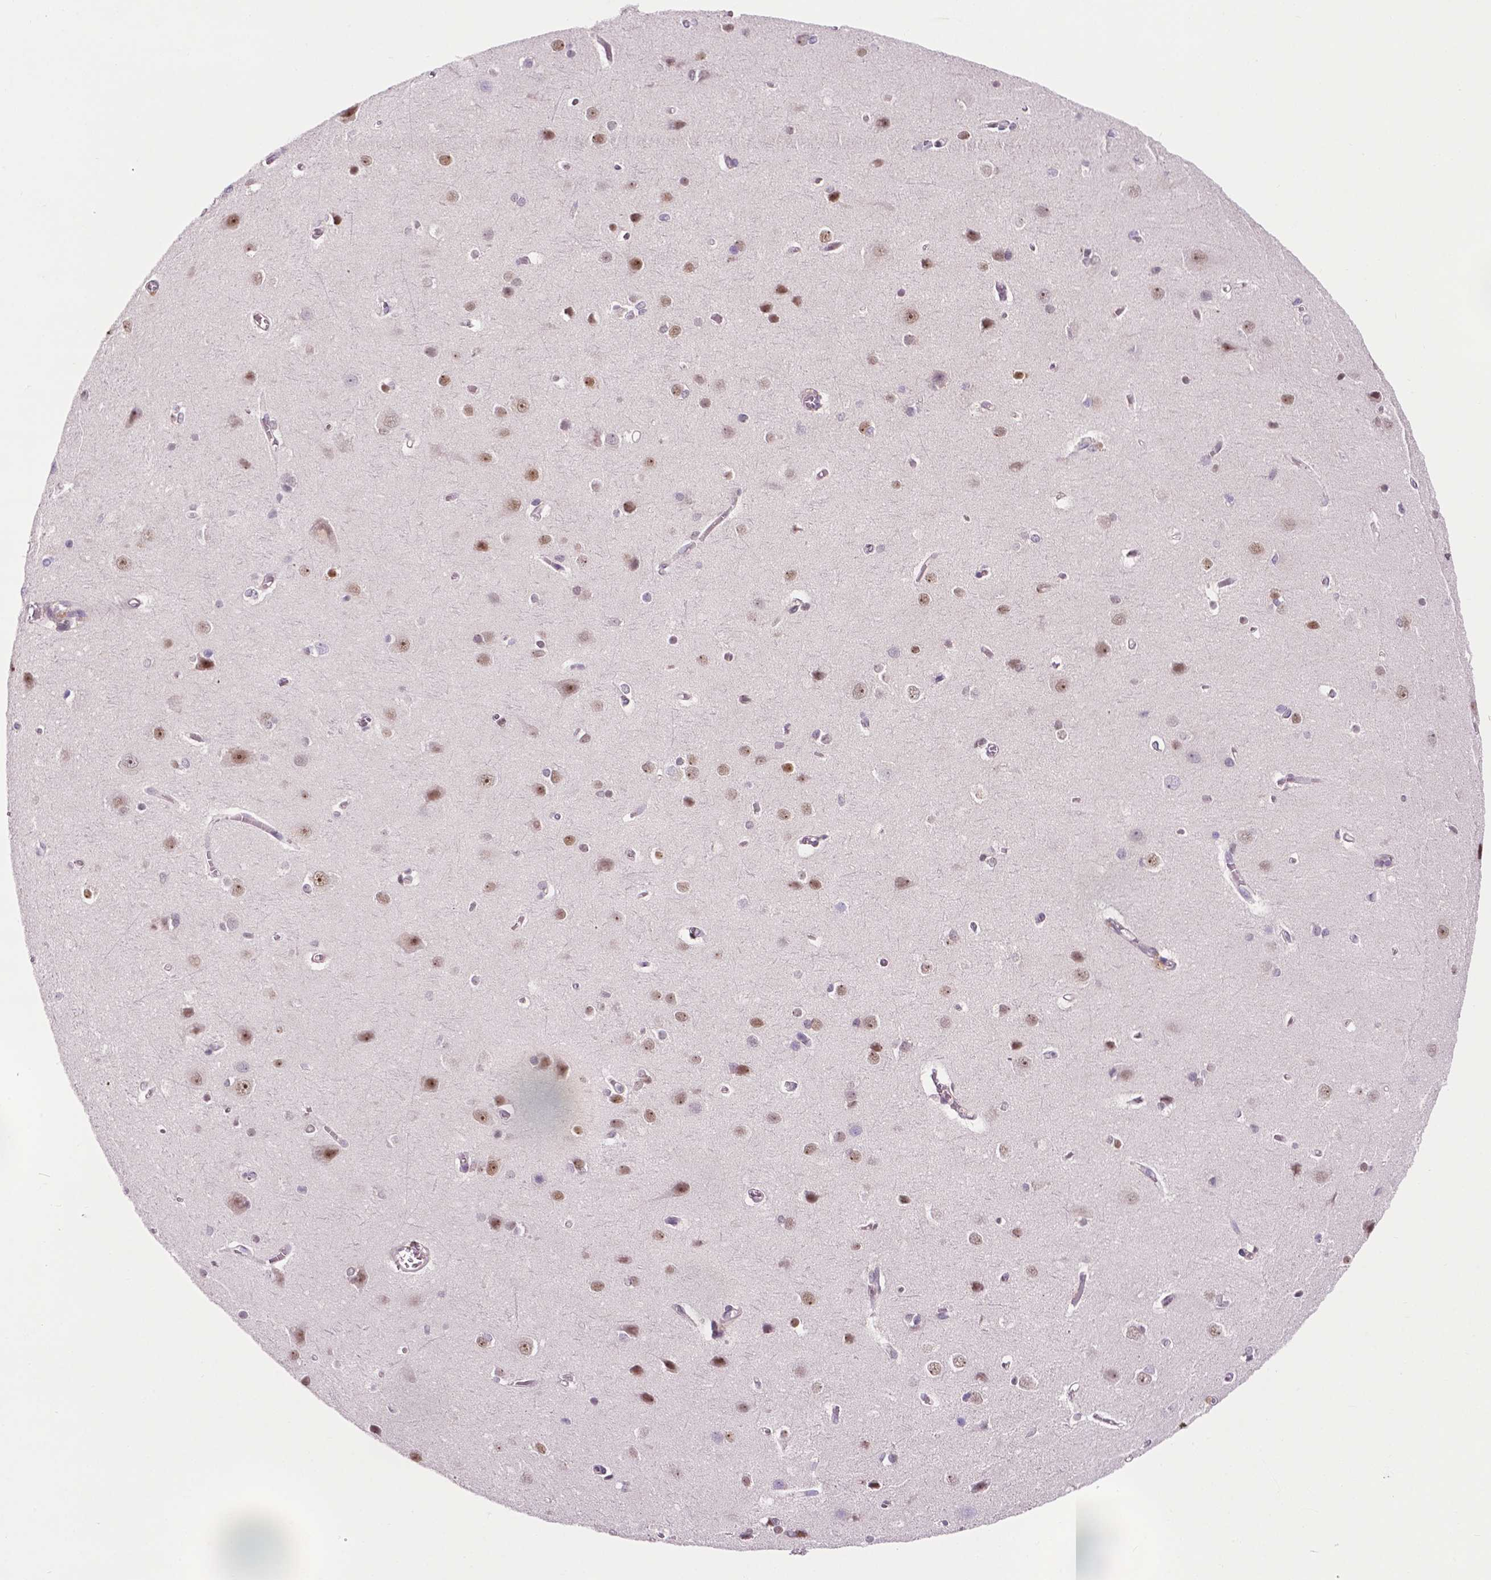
{"staining": {"intensity": "negative", "quantity": "none", "location": "none"}, "tissue": "cerebral cortex", "cell_type": "Endothelial cells", "image_type": "normal", "snomed": [{"axis": "morphology", "description": "Normal tissue, NOS"}, {"axis": "topography", "description": "Cerebral cortex"}], "caption": "DAB (3,3'-diaminobenzidine) immunohistochemical staining of benign cerebral cortex reveals no significant positivity in endothelial cells. Nuclei are stained in blue.", "gene": "FAM50B", "patient": {"sex": "male", "age": 37}}